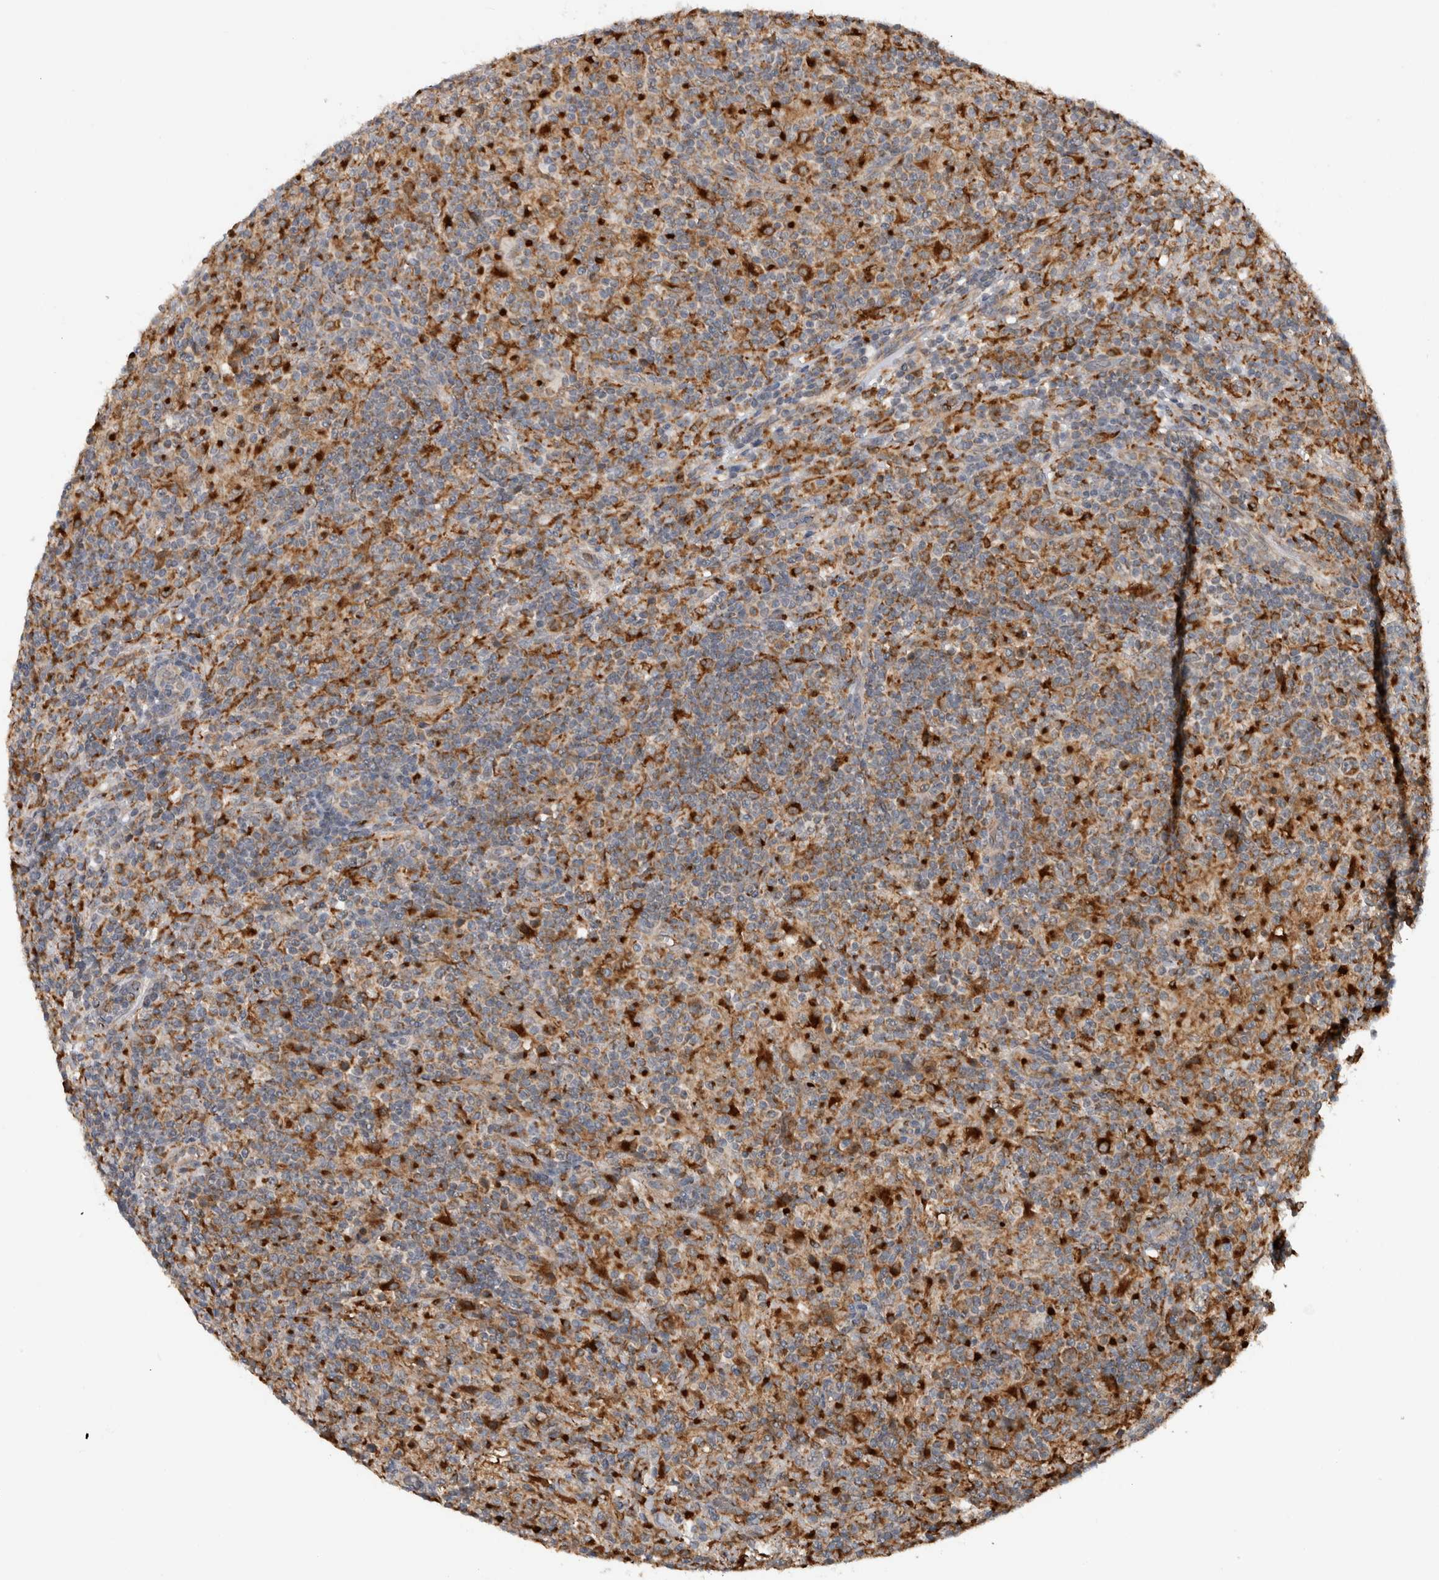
{"staining": {"intensity": "moderate", "quantity": ">75%", "location": "cytoplasmic/membranous"}, "tissue": "lymphoma", "cell_type": "Tumor cells", "image_type": "cancer", "snomed": [{"axis": "morphology", "description": "Hodgkin's disease, NOS"}, {"axis": "topography", "description": "Lymph node"}], "caption": "A micrograph of lymphoma stained for a protein shows moderate cytoplasmic/membranous brown staining in tumor cells. (brown staining indicates protein expression, while blue staining denotes nuclei).", "gene": "ADGRL3", "patient": {"sex": "male", "age": 70}}